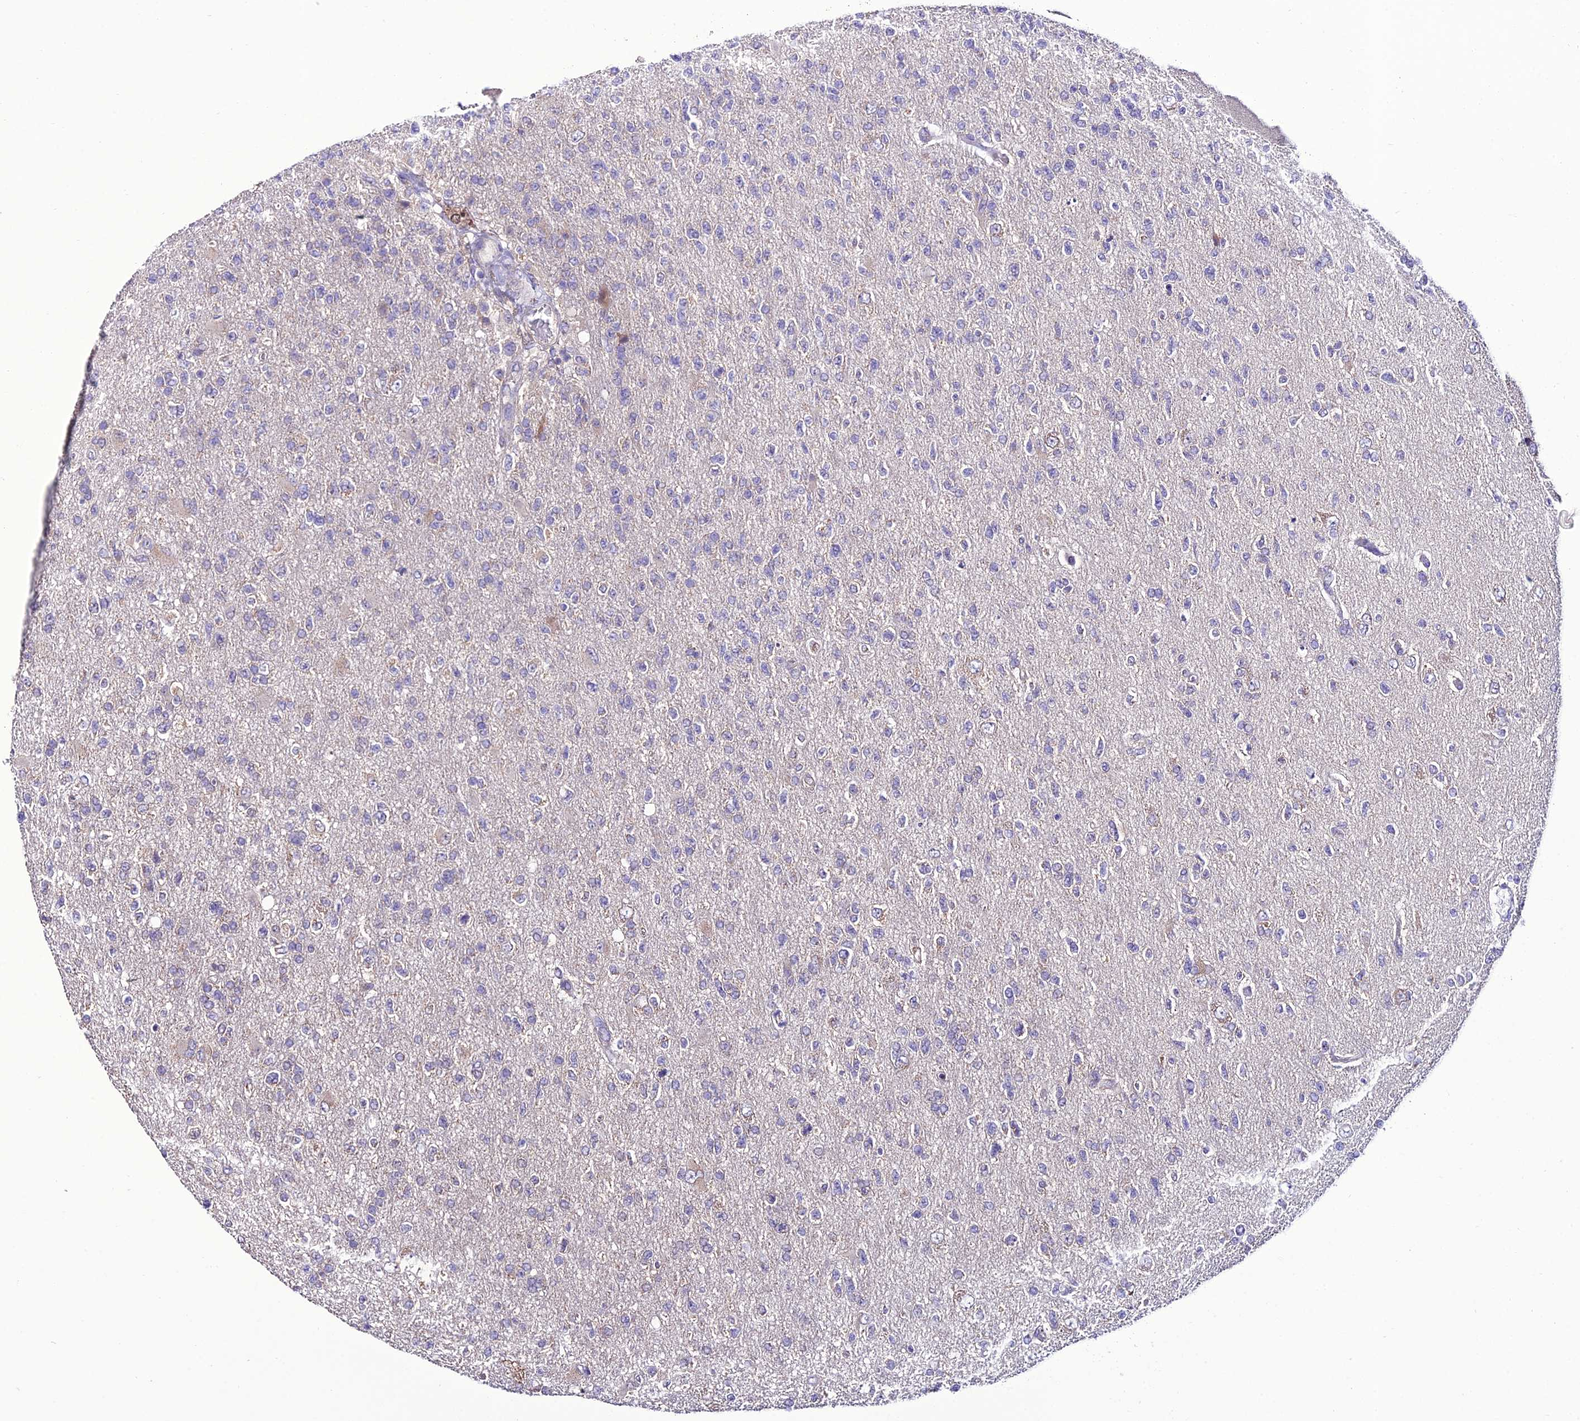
{"staining": {"intensity": "negative", "quantity": "none", "location": "none"}, "tissue": "glioma", "cell_type": "Tumor cells", "image_type": "cancer", "snomed": [{"axis": "morphology", "description": "Glioma, malignant, High grade"}, {"axis": "topography", "description": "Brain"}], "caption": "Glioma stained for a protein using IHC displays no positivity tumor cells.", "gene": "HOGA1", "patient": {"sex": "male", "age": 56}}